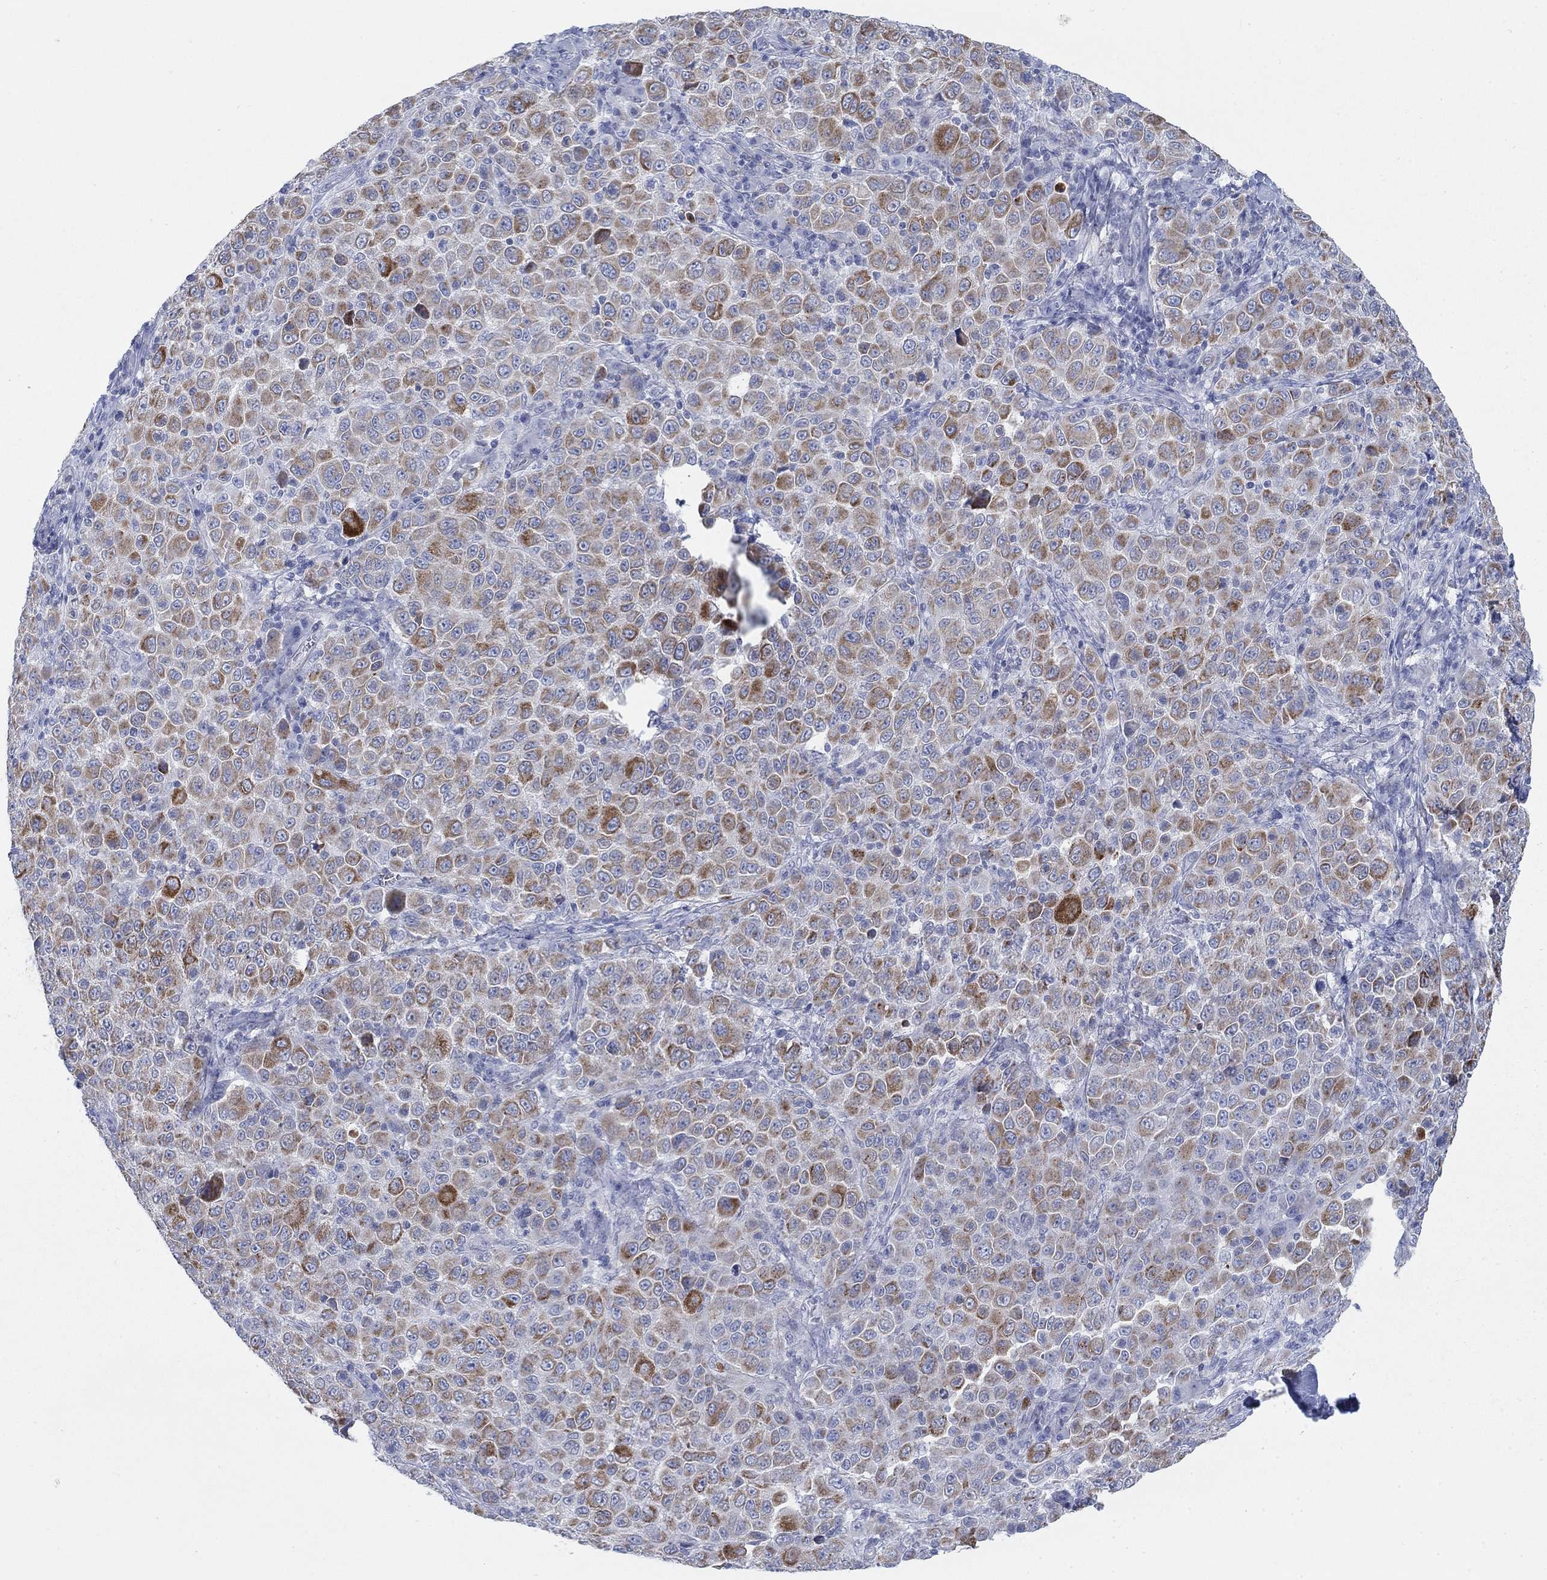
{"staining": {"intensity": "moderate", "quantity": ">75%", "location": "cytoplasmic/membranous"}, "tissue": "melanoma", "cell_type": "Tumor cells", "image_type": "cancer", "snomed": [{"axis": "morphology", "description": "Malignant melanoma, NOS"}, {"axis": "topography", "description": "Skin"}], "caption": "An image showing moderate cytoplasmic/membranous positivity in approximately >75% of tumor cells in malignant melanoma, as visualized by brown immunohistochemical staining.", "gene": "SCCPDH", "patient": {"sex": "female", "age": 57}}